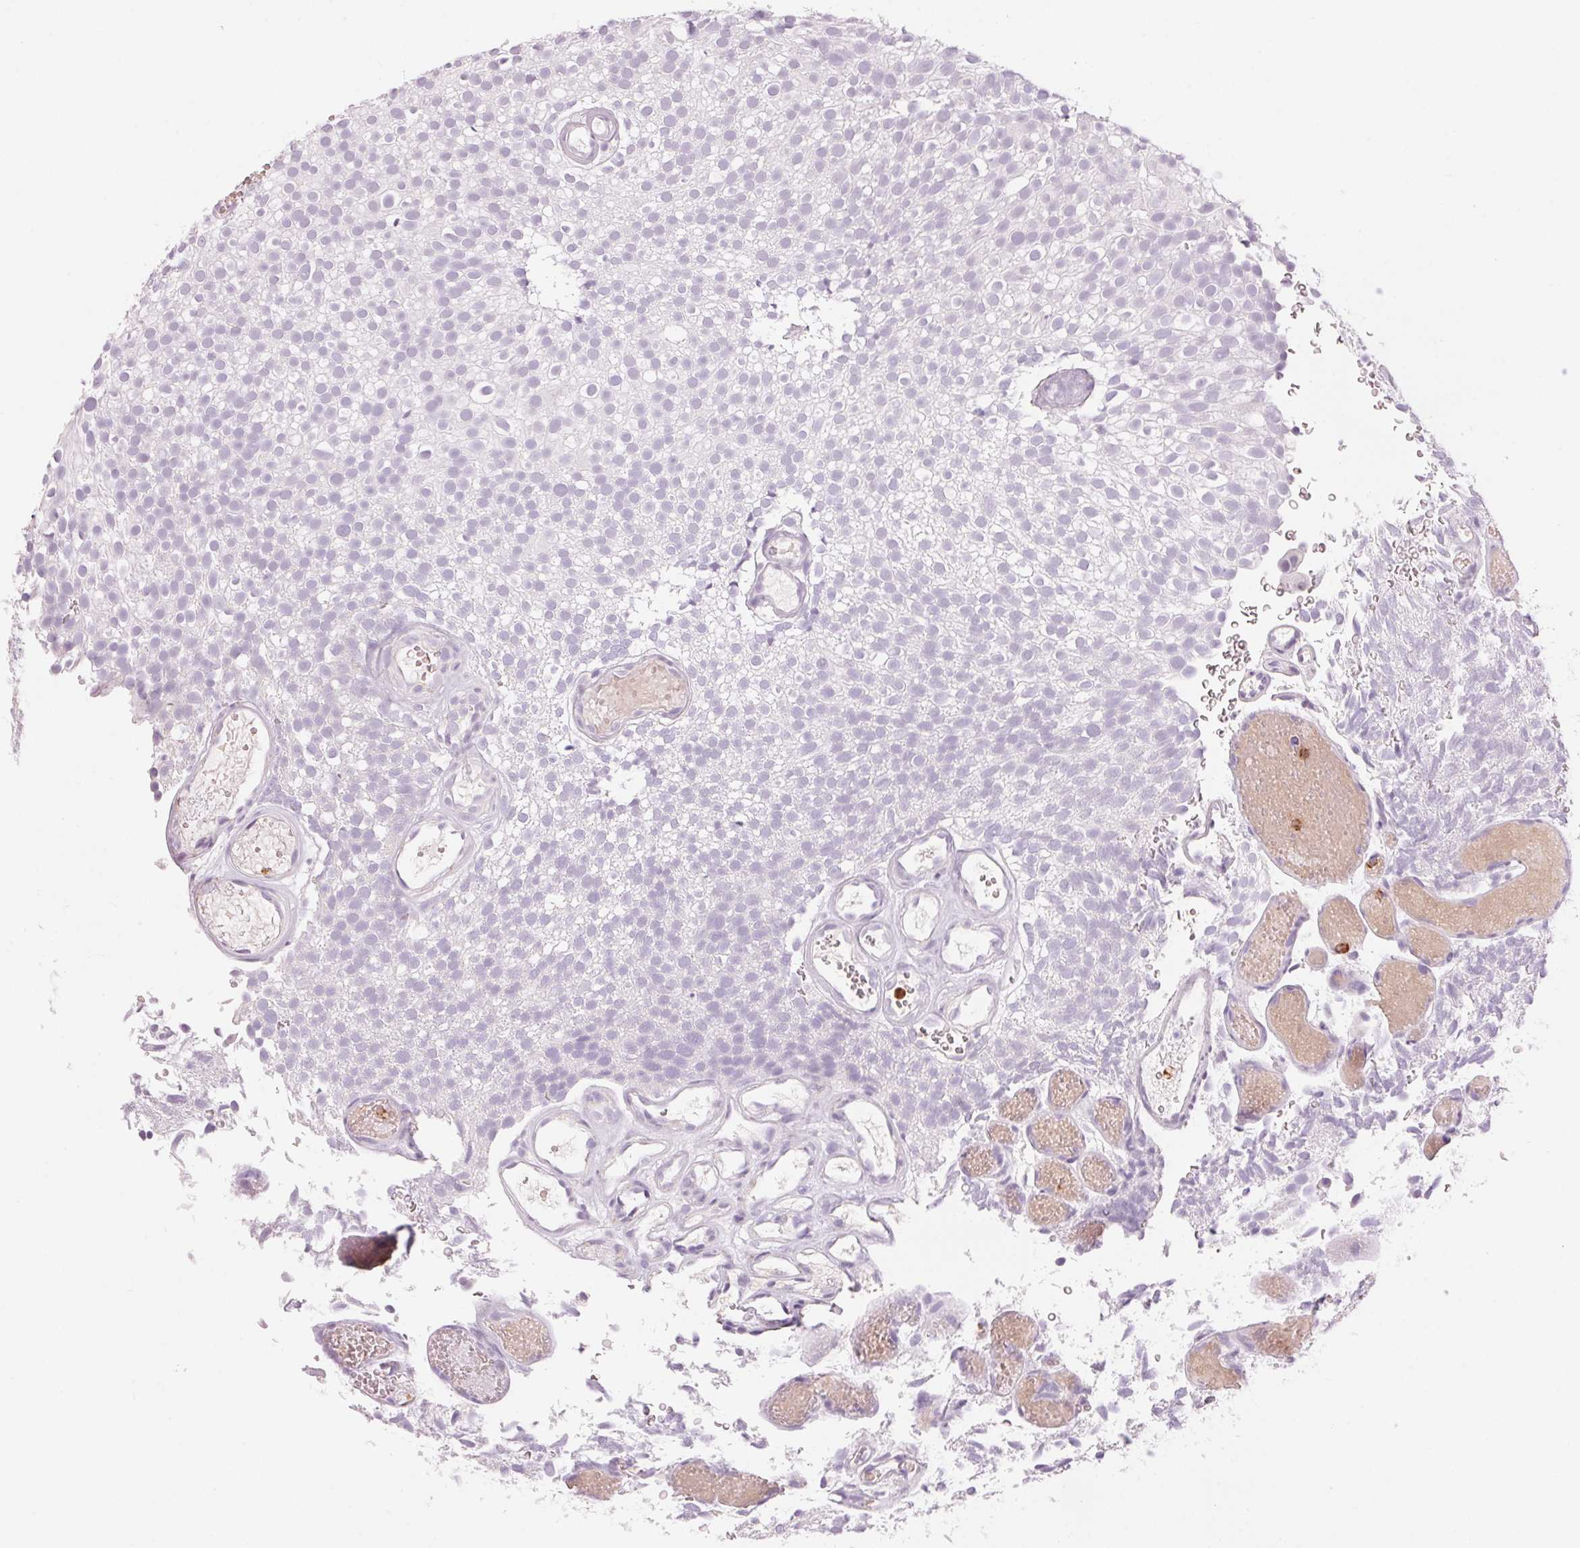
{"staining": {"intensity": "negative", "quantity": "none", "location": "none"}, "tissue": "urothelial cancer", "cell_type": "Tumor cells", "image_type": "cancer", "snomed": [{"axis": "morphology", "description": "Urothelial carcinoma, Low grade"}, {"axis": "topography", "description": "Urinary bladder"}], "caption": "Urothelial cancer stained for a protein using IHC displays no expression tumor cells.", "gene": "KLK7", "patient": {"sex": "male", "age": 78}}